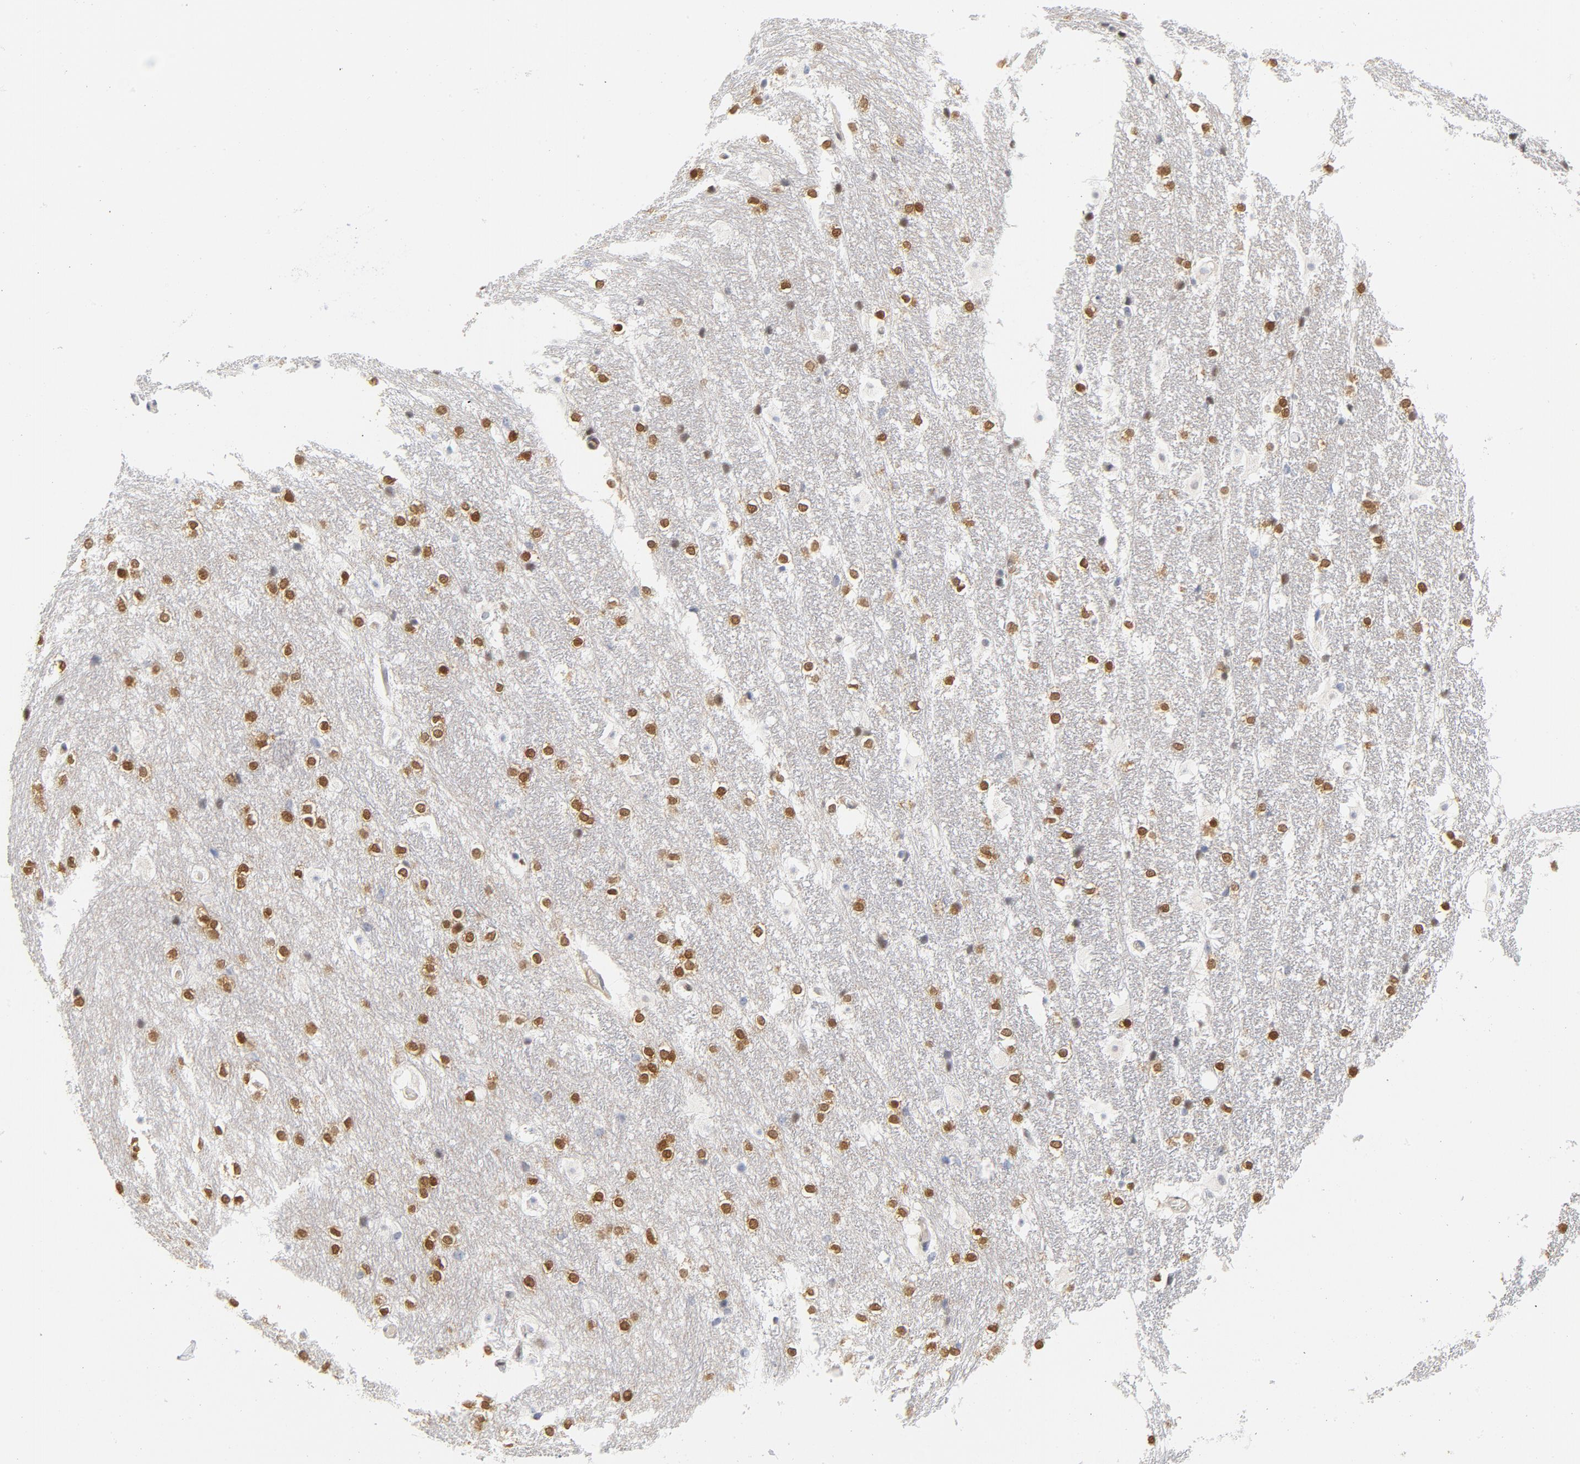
{"staining": {"intensity": "negative", "quantity": "none", "location": "none"}, "tissue": "hippocampus", "cell_type": "Glial cells", "image_type": "normal", "snomed": [{"axis": "morphology", "description": "Normal tissue, NOS"}, {"axis": "topography", "description": "Hippocampus"}], "caption": "DAB (3,3'-diaminobenzidine) immunohistochemical staining of unremarkable hippocampus displays no significant expression in glial cells.", "gene": "CDKN1B", "patient": {"sex": "female", "age": 19}}